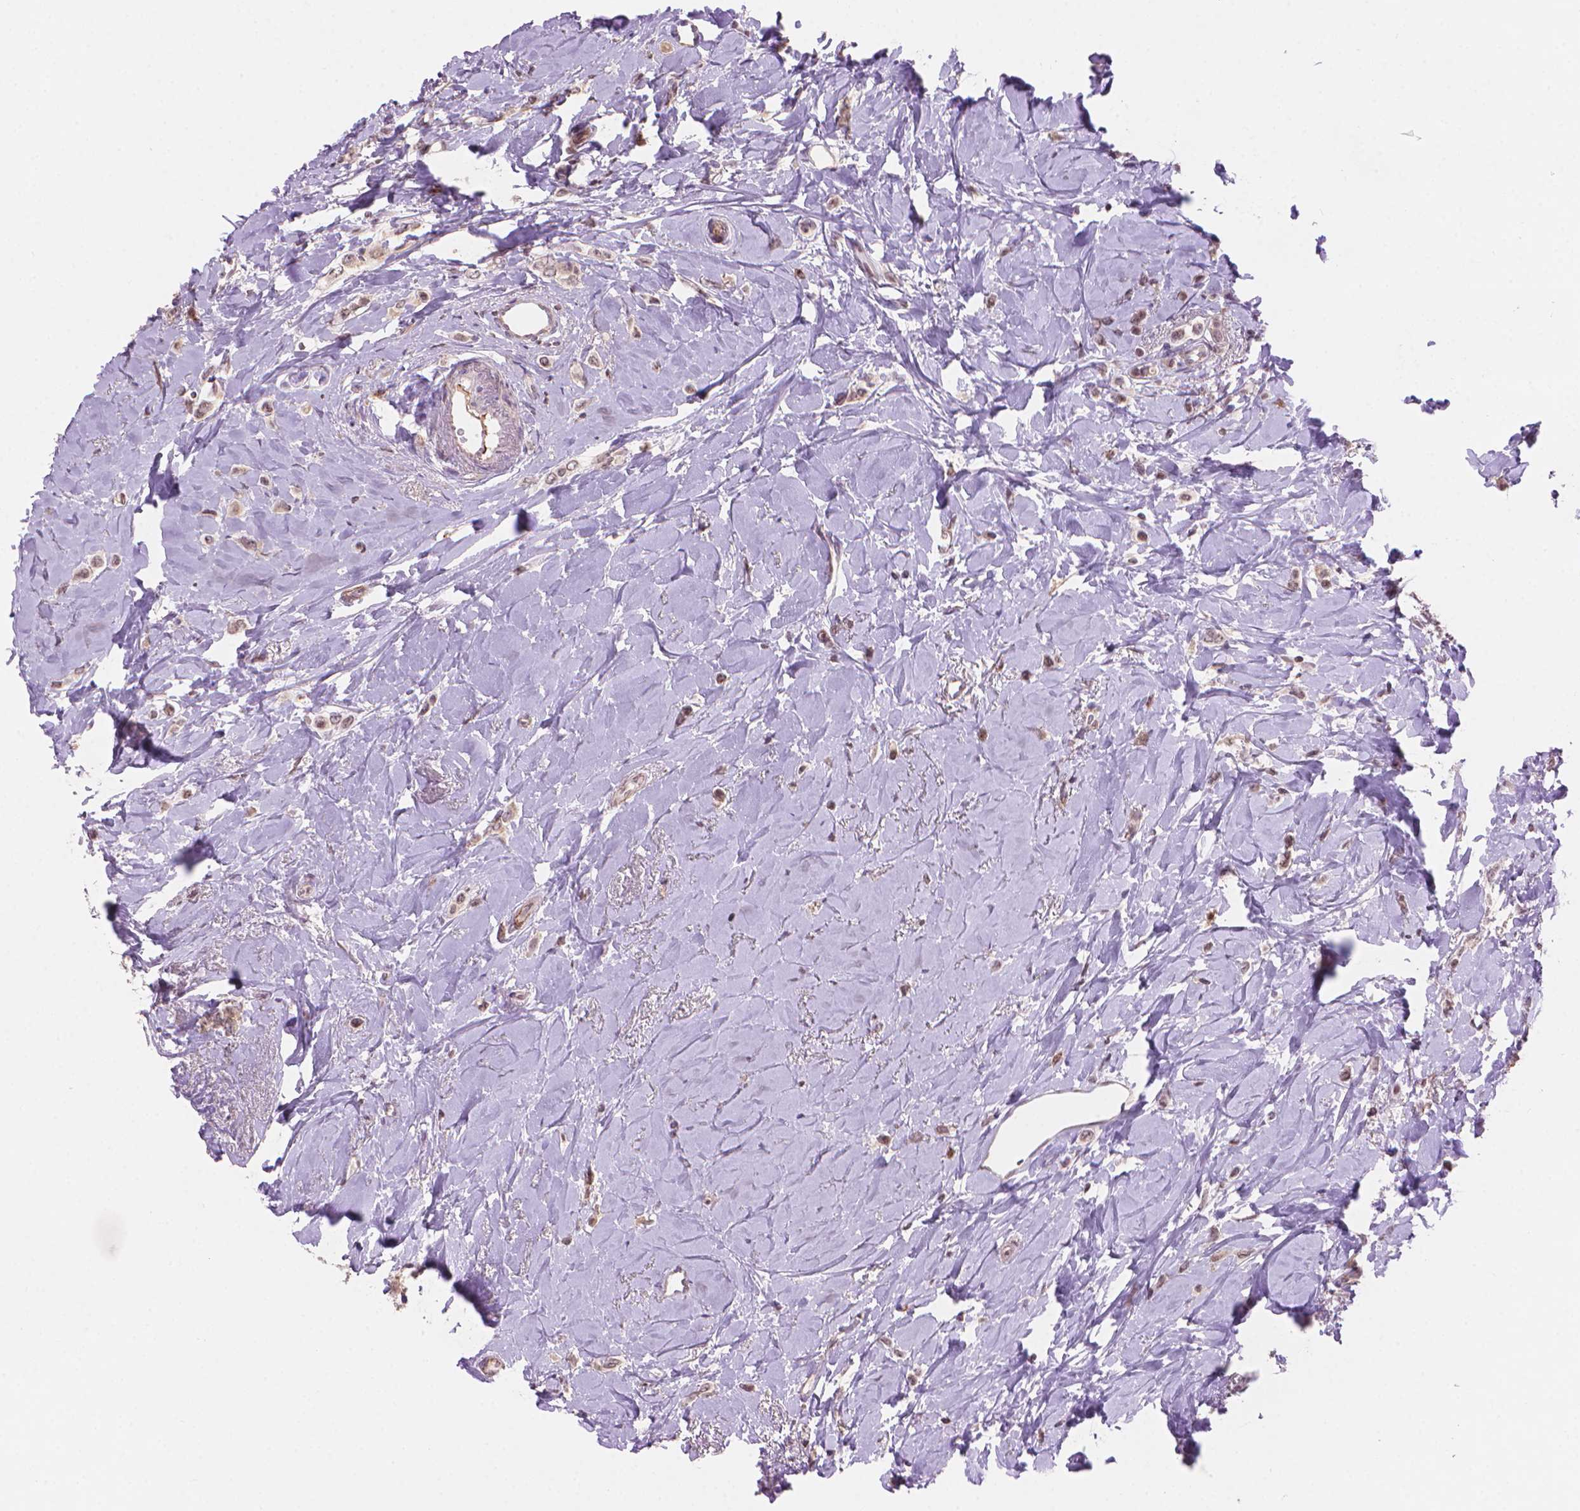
{"staining": {"intensity": "weak", "quantity": "25%-75%", "location": "cytoplasmic/membranous,nuclear"}, "tissue": "breast cancer", "cell_type": "Tumor cells", "image_type": "cancer", "snomed": [{"axis": "morphology", "description": "Lobular carcinoma"}, {"axis": "topography", "description": "Breast"}], "caption": "Immunohistochemistry (IHC) of breast cancer (lobular carcinoma) reveals low levels of weak cytoplasmic/membranous and nuclear positivity in approximately 25%-75% of tumor cells.", "gene": "TMEM184A", "patient": {"sex": "female", "age": 66}}